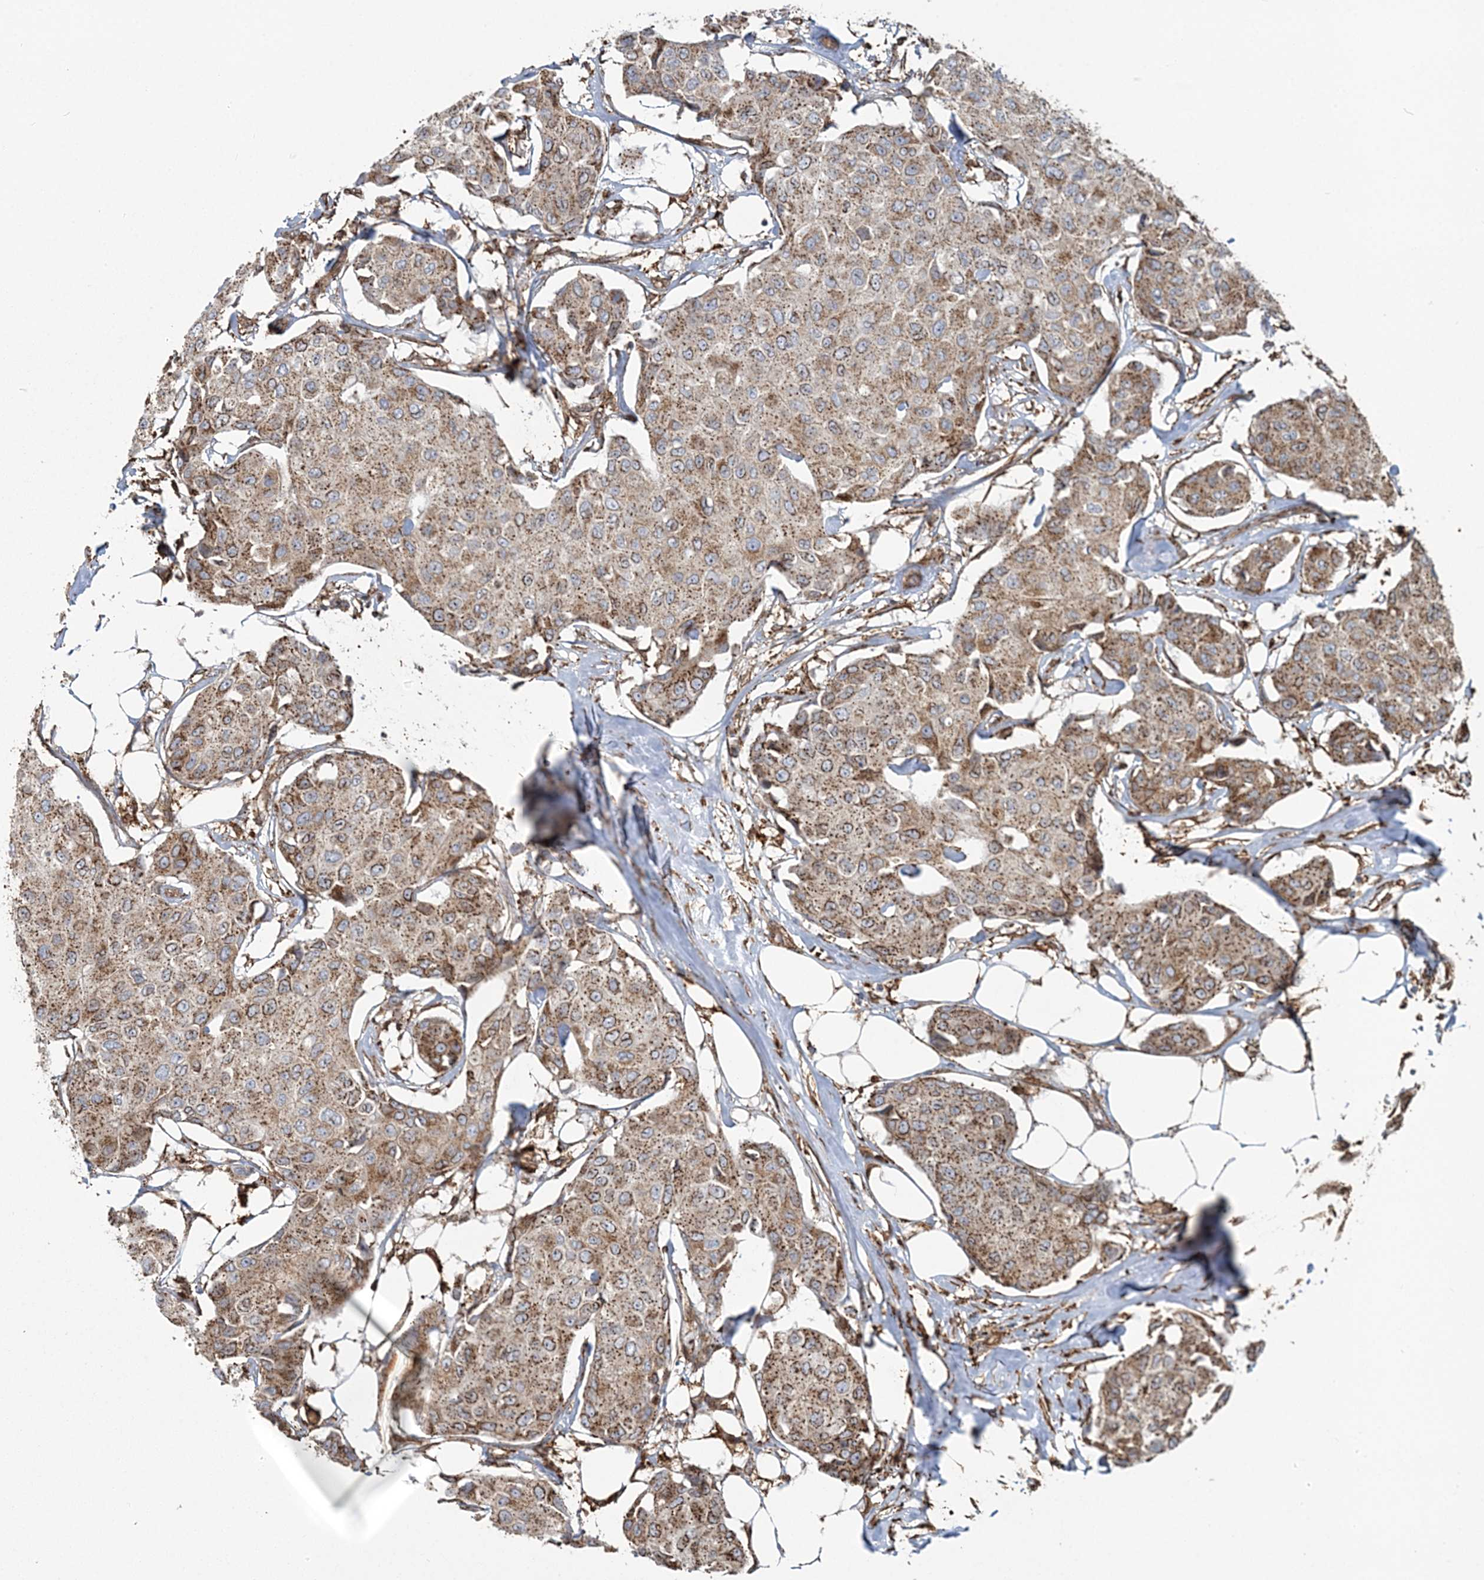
{"staining": {"intensity": "moderate", "quantity": ">75%", "location": "cytoplasmic/membranous"}, "tissue": "breast cancer", "cell_type": "Tumor cells", "image_type": "cancer", "snomed": [{"axis": "morphology", "description": "Duct carcinoma"}, {"axis": "topography", "description": "Breast"}], "caption": "Immunohistochemistry (IHC) (DAB (3,3'-diaminobenzidine)) staining of human breast cancer reveals moderate cytoplasmic/membranous protein positivity in about >75% of tumor cells. (Brightfield microscopy of DAB IHC at high magnification).", "gene": "TRAF3IP2", "patient": {"sex": "female", "age": 80}}